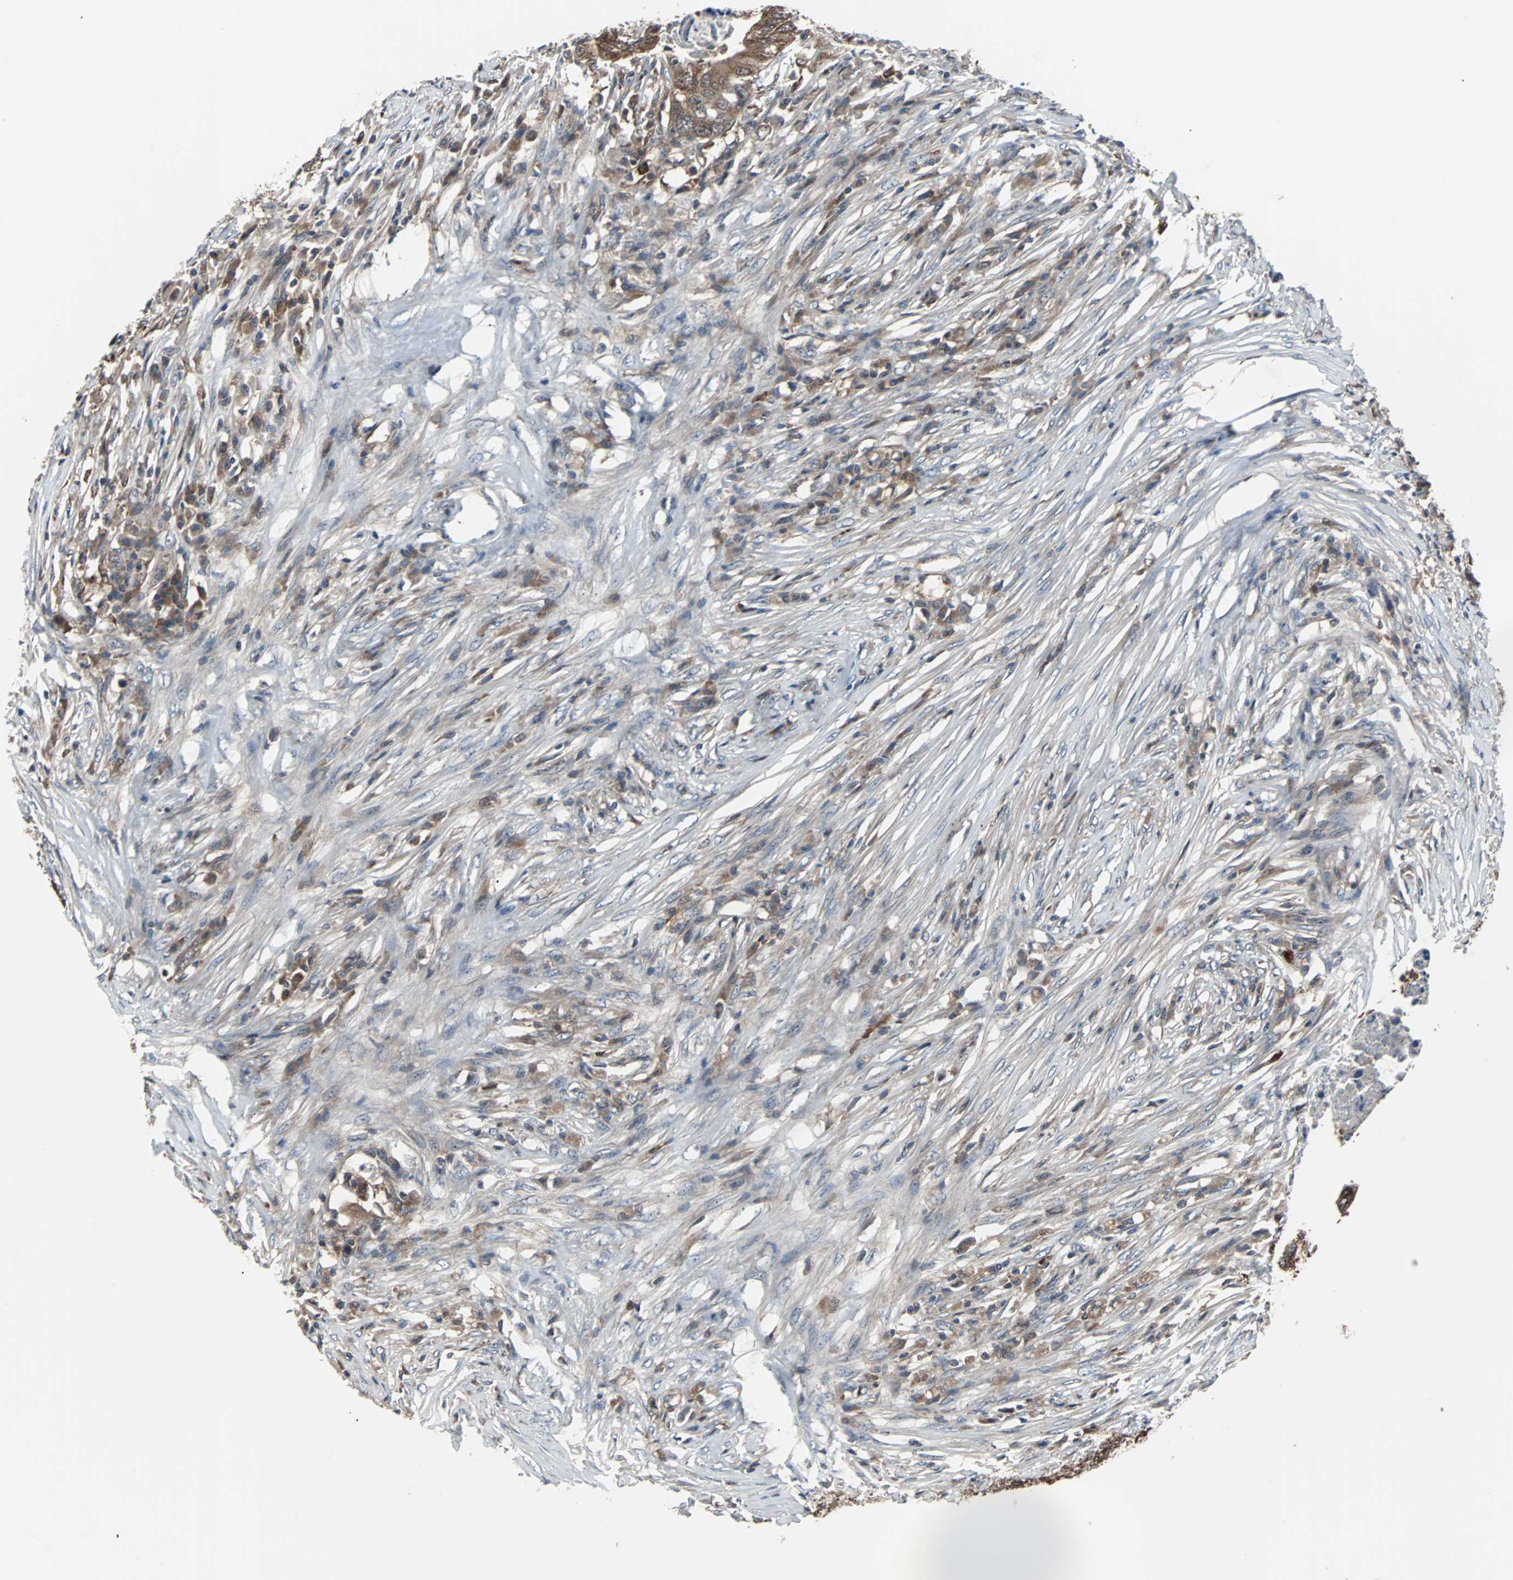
{"staining": {"intensity": "strong", "quantity": ">75%", "location": "cytoplasmic/membranous"}, "tissue": "colorectal cancer", "cell_type": "Tumor cells", "image_type": "cancer", "snomed": [{"axis": "morphology", "description": "Adenocarcinoma, NOS"}, {"axis": "topography", "description": "Colon"}], "caption": "Immunohistochemistry of colorectal cancer reveals high levels of strong cytoplasmic/membranous positivity in approximately >75% of tumor cells.", "gene": "PAK1", "patient": {"sex": "male", "age": 71}}